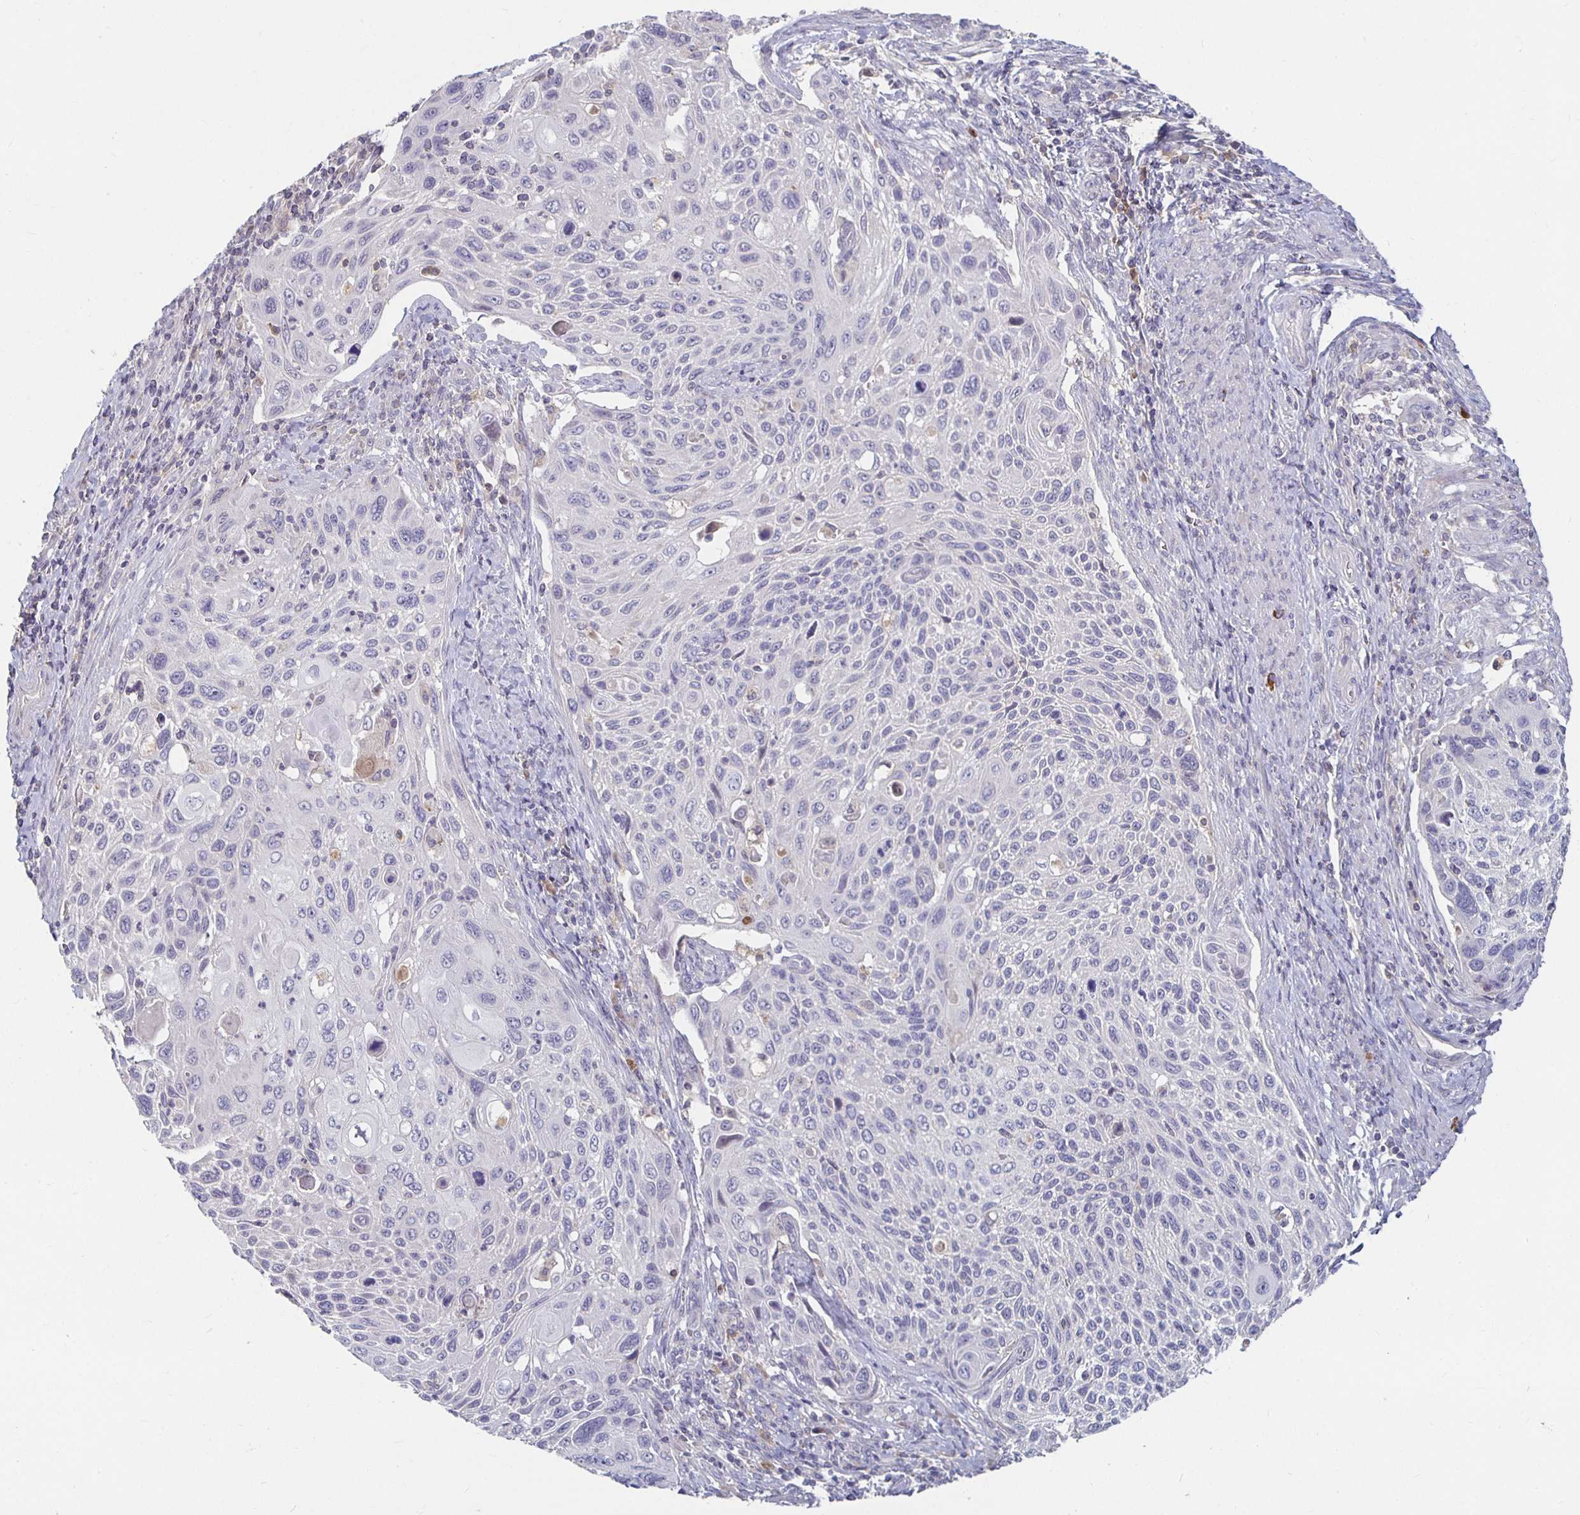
{"staining": {"intensity": "negative", "quantity": "none", "location": "none"}, "tissue": "cervical cancer", "cell_type": "Tumor cells", "image_type": "cancer", "snomed": [{"axis": "morphology", "description": "Squamous cell carcinoma, NOS"}, {"axis": "topography", "description": "Cervix"}], "caption": "A photomicrograph of human cervical cancer (squamous cell carcinoma) is negative for staining in tumor cells.", "gene": "RNF144B", "patient": {"sex": "female", "age": 70}}